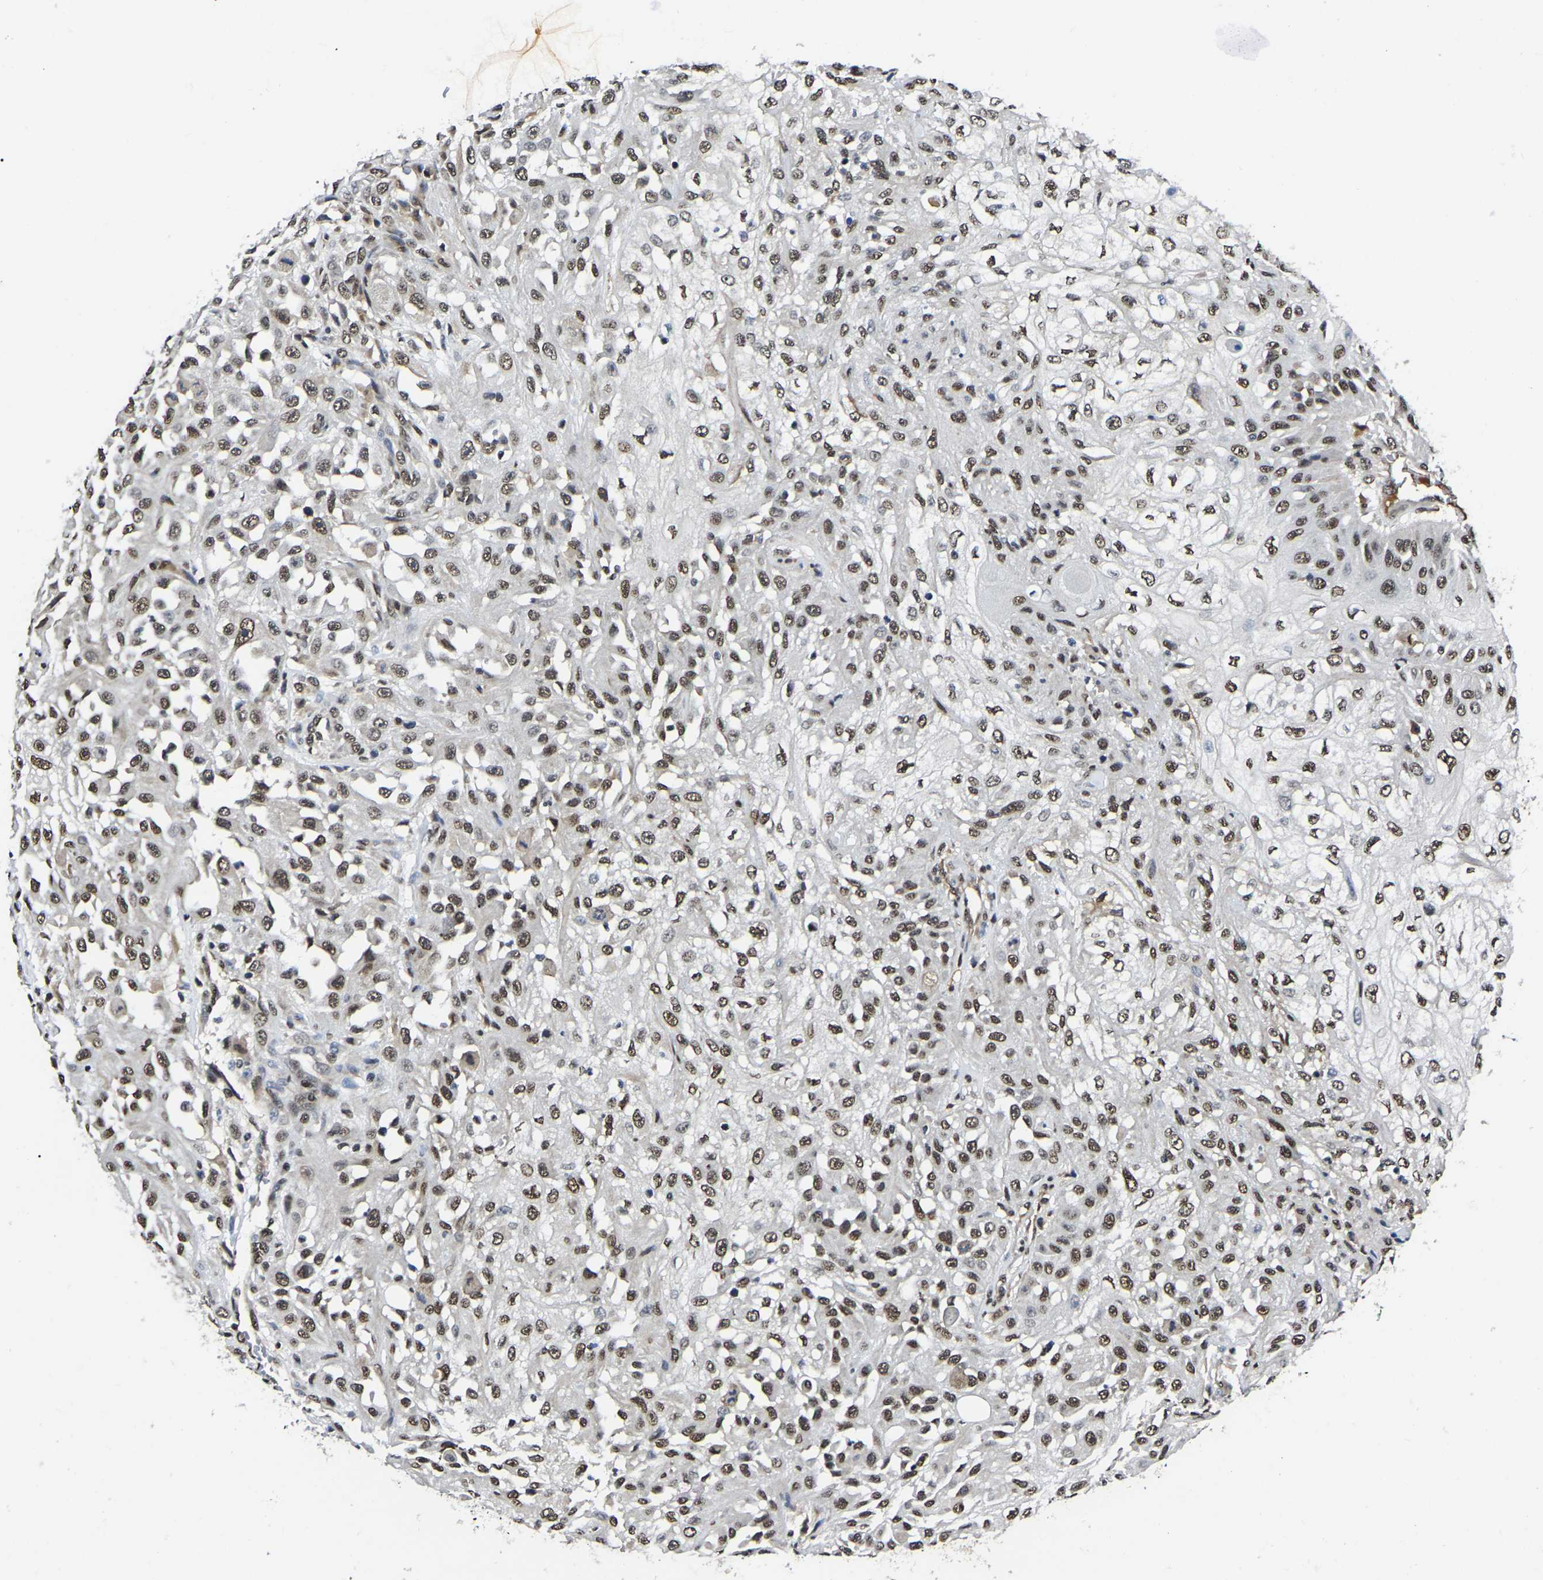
{"staining": {"intensity": "moderate", "quantity": ">75%", "location": "nuclear"}, "tissue": "skin cancer", "cell_type": "Tumor cells", "image_type": "cancer", "snomed": [{"axis": "morphology", "description": "Squamous cell carcinoma, NOS"}, {"axis": "morphology", "description": "Squamous cell carcinoma, metastatic, NOS"}, {"axis": "topography", "description": "Skin"}, {"axis": "topography", "description": "Lymph node"}], "caption": "Immunohistochemical staining of skin squamous cell carcinoma exhibits medium levels of moderate nuclear expression in approximately >75% of tumor cells.", "gene": "TRIM35", "patient": {"sex": "male", "age": 75}}